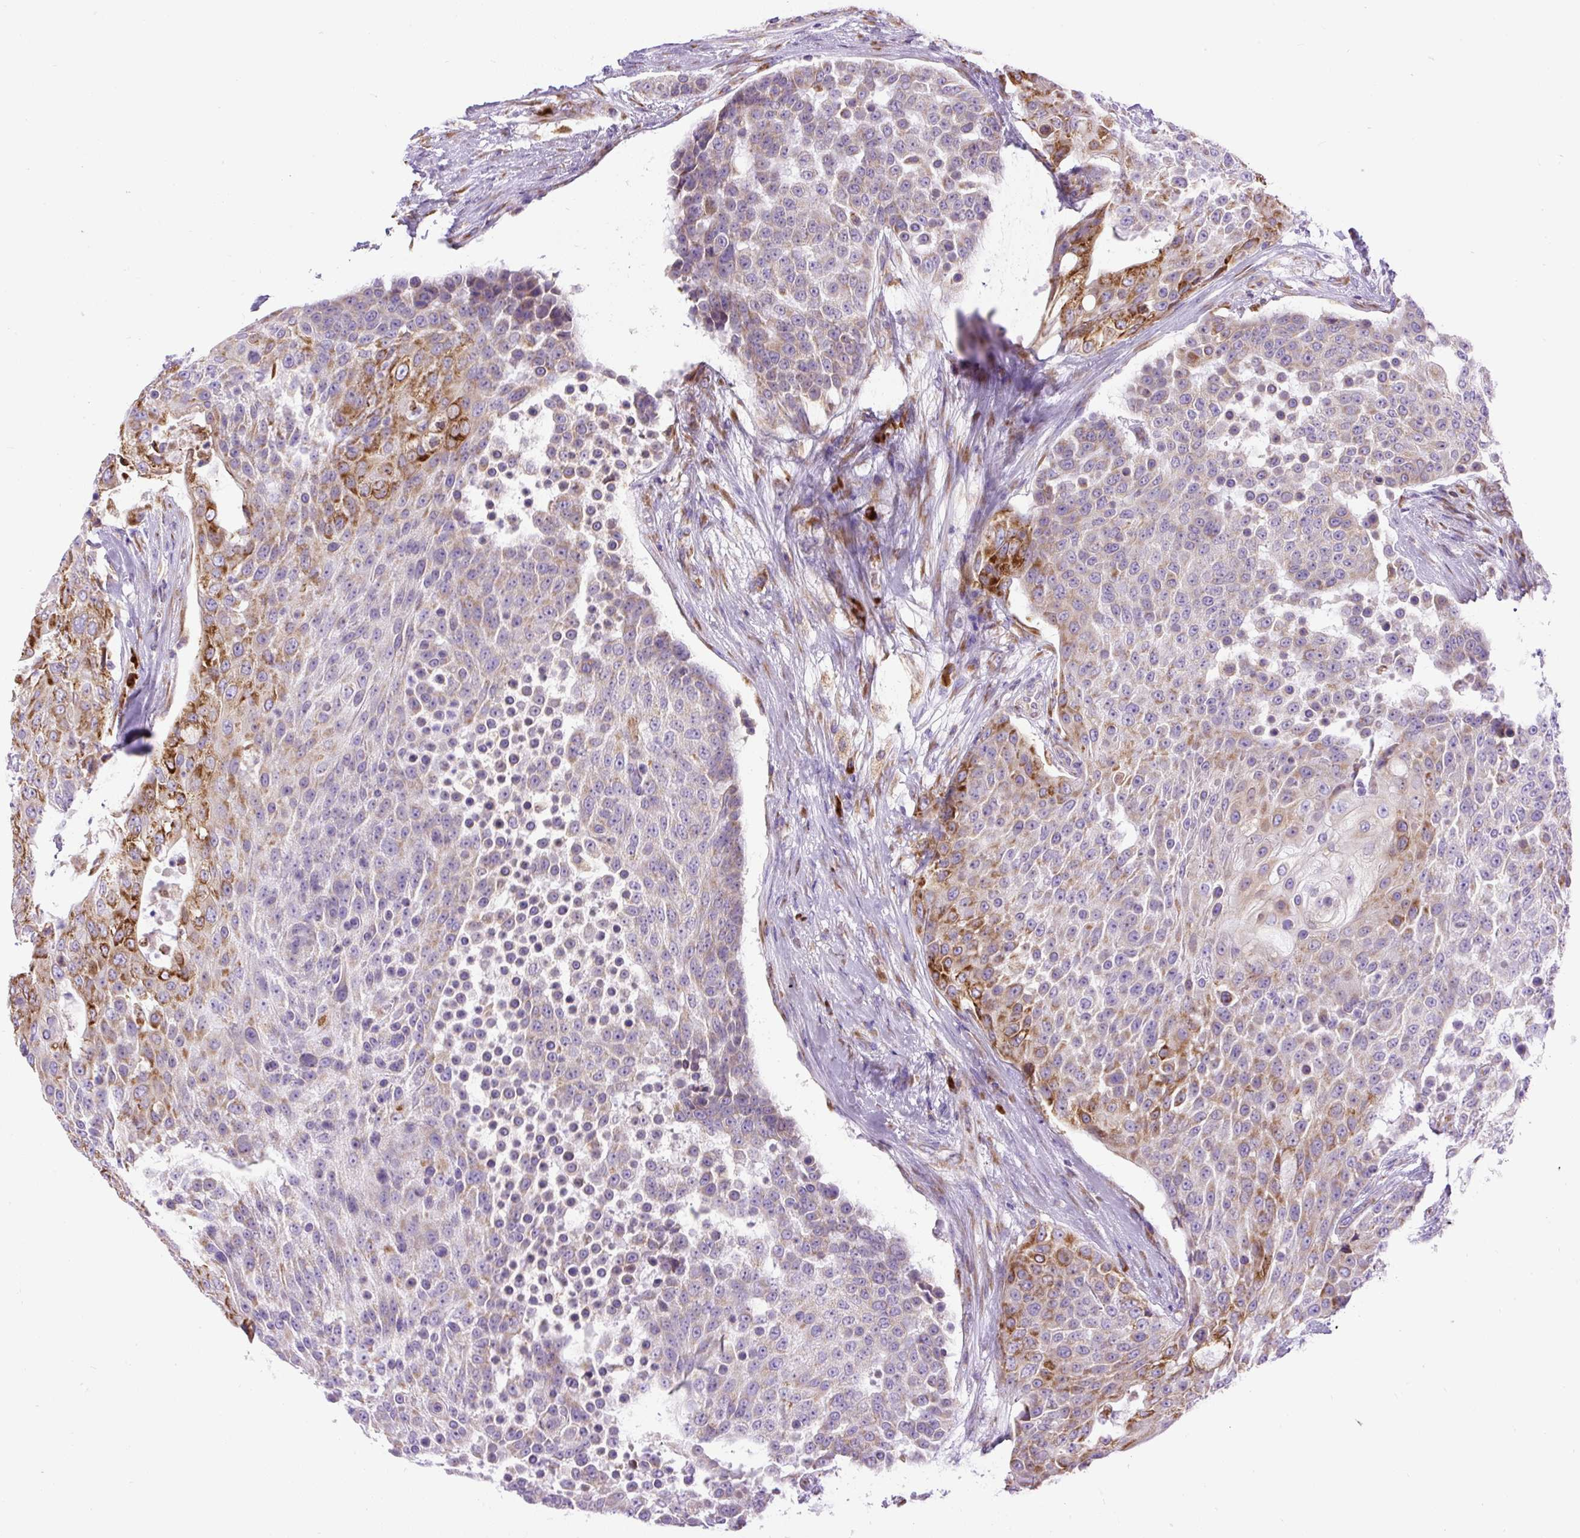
{"staining": {"intensity": "moderate", "quantity": "25%-75%", "location": "cytoplasmic/membranous"}, "tissue": "urothelial cancer", "cell_type": "Tumor cells", "image_type": "cancer", "snomed": [{"axis": "morphology", "description": "Urothelial carcinoma, High grade"}, {"axis": "topography", "description": "Urinary bladder"}], "caption": "About 25%-75% of tumor cells in human high-grade urothelial carcinoma show moderate cytoplasmic/membranous protein positivity as visualized by brown immunohistochemical staining.", "gene": "DDOST", "patient": {"sex": "female", "age": 63}}